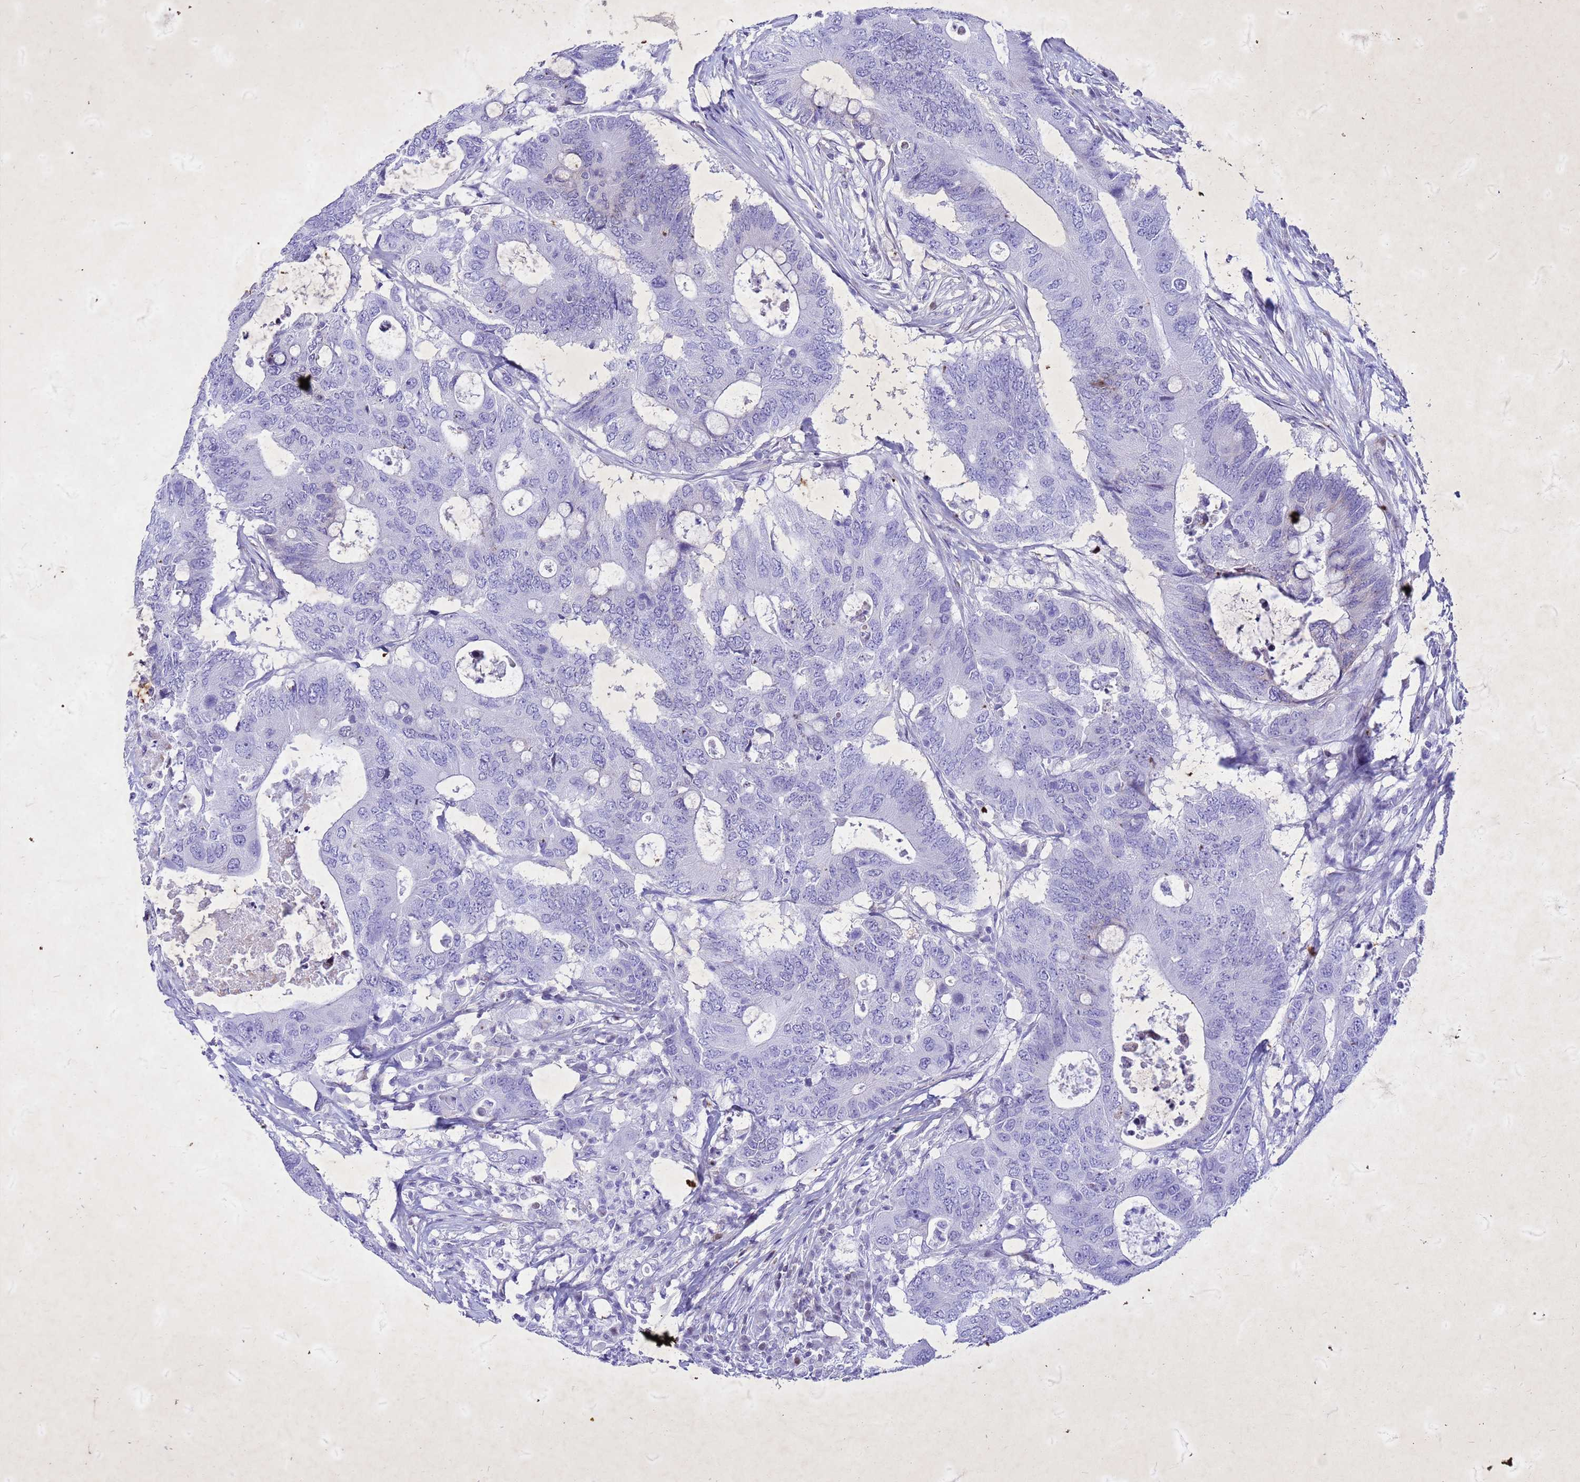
{"staining": {"intensity": "negative", "quantity": "none", "location": "none"}, "tissue": "colorectal cancer", "cell_type": "Tumor cells", "image_type": "cancer", "snomed": [{"axis": "morphology", "description": "Adenocarcinoma, NOS"}, {"axis": "topography", "description": "Colon"}], "caption": "A high-resolution micrograph shows immunohistochemistry staining of colorectal cancer, which shows no significant expression in tumor cells.", "gene": "COPS9", "patient": {"sex": "male", "age": 71}}